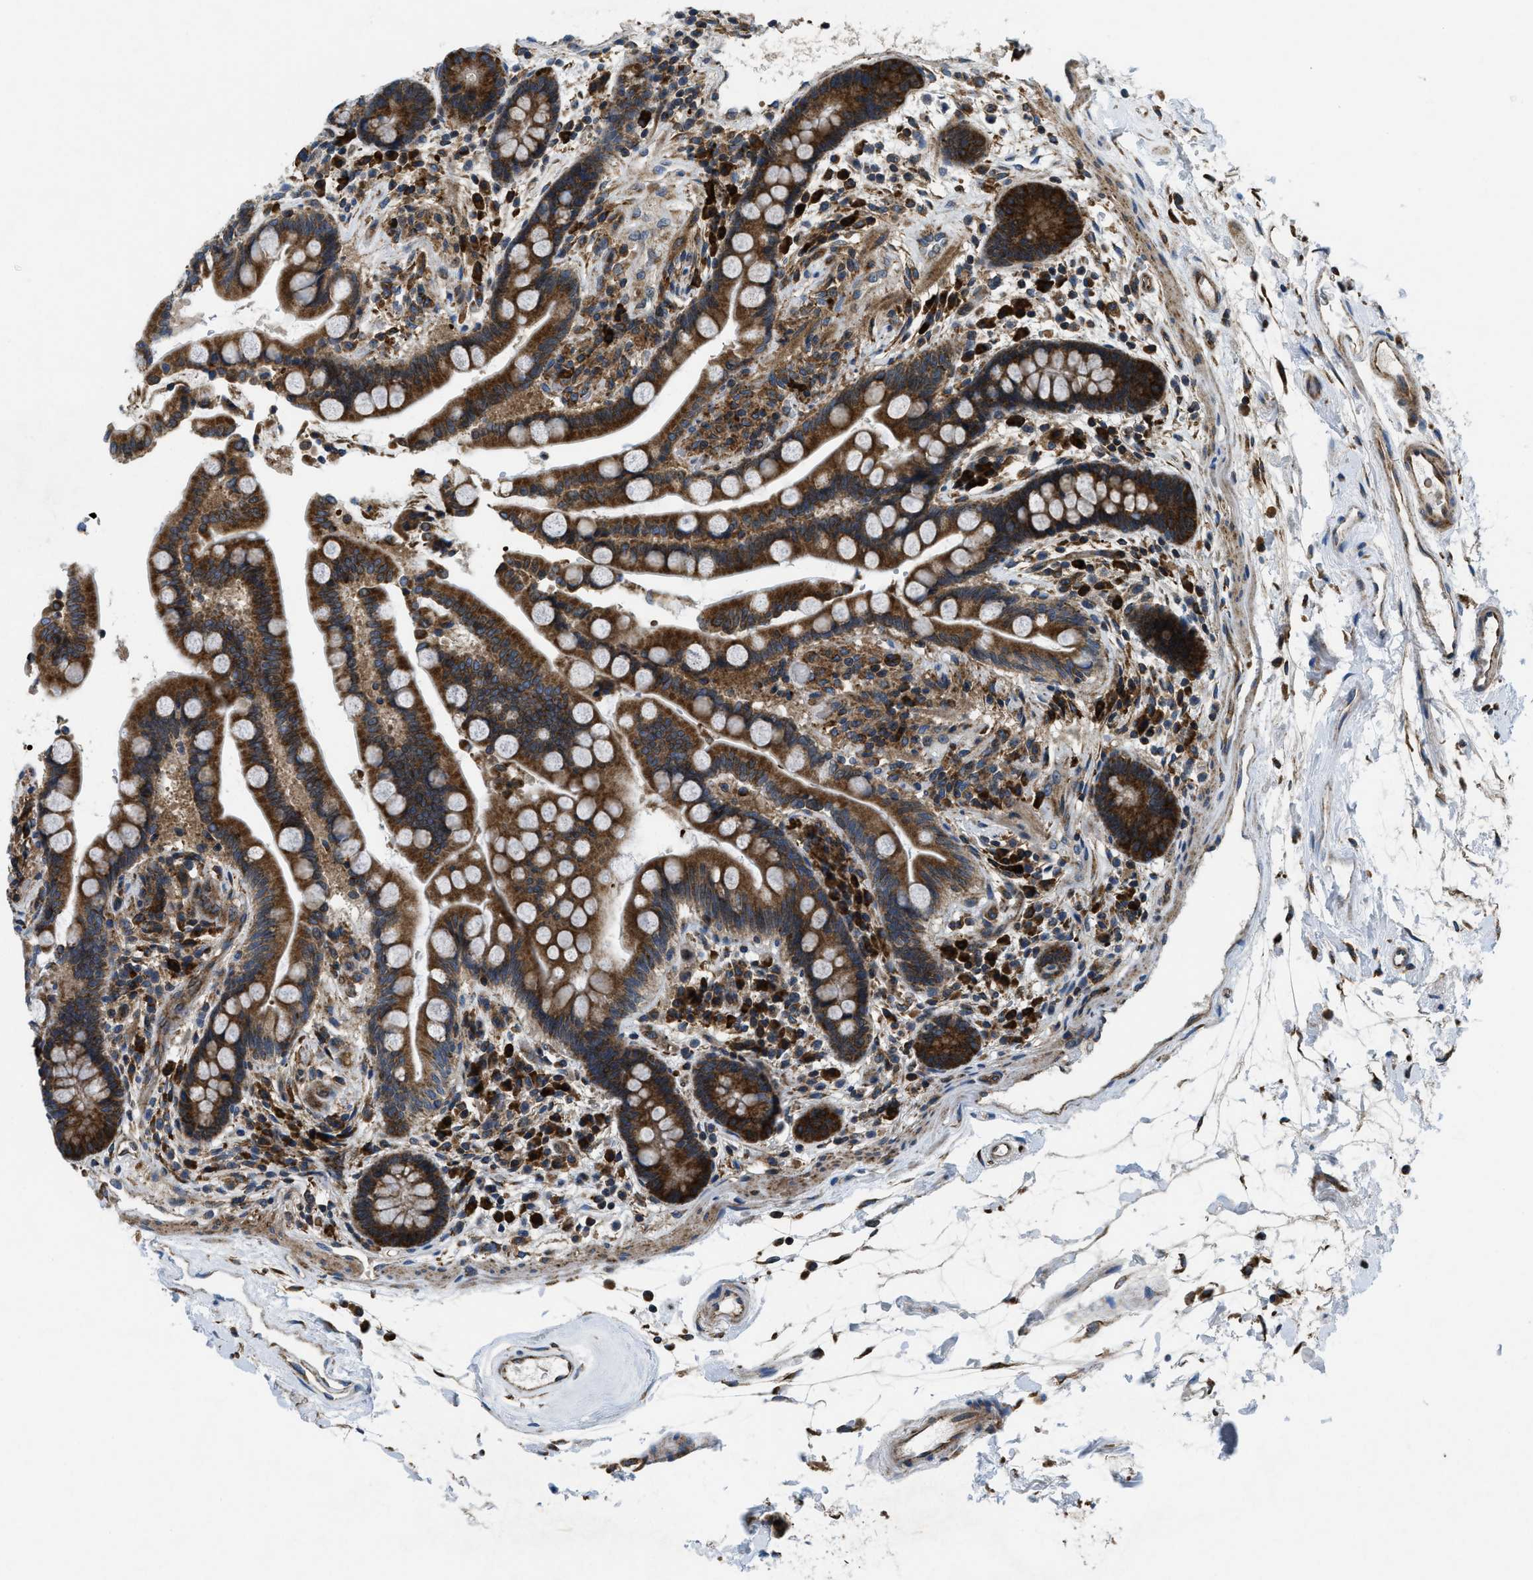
{"staining": {"intensity": "moderate", "quantity": ">75%", "location": "cytoplasmic/membranous"}, "tissue": "colon", "cell_type": "Endothelial cells", "image_type": "normal", "snomed": [{"axis": "morphology", "description": "Normal tissue, NOS"}, {"axis": "topography", "description": "Colon"}], "caption": "A brown stain labels moderate cytoplasmic/membranous positivity of a protein in endothelial cells of benign human colon.", "gene": "CSPG4", "patient": {"sex": "male", "age": 73}}